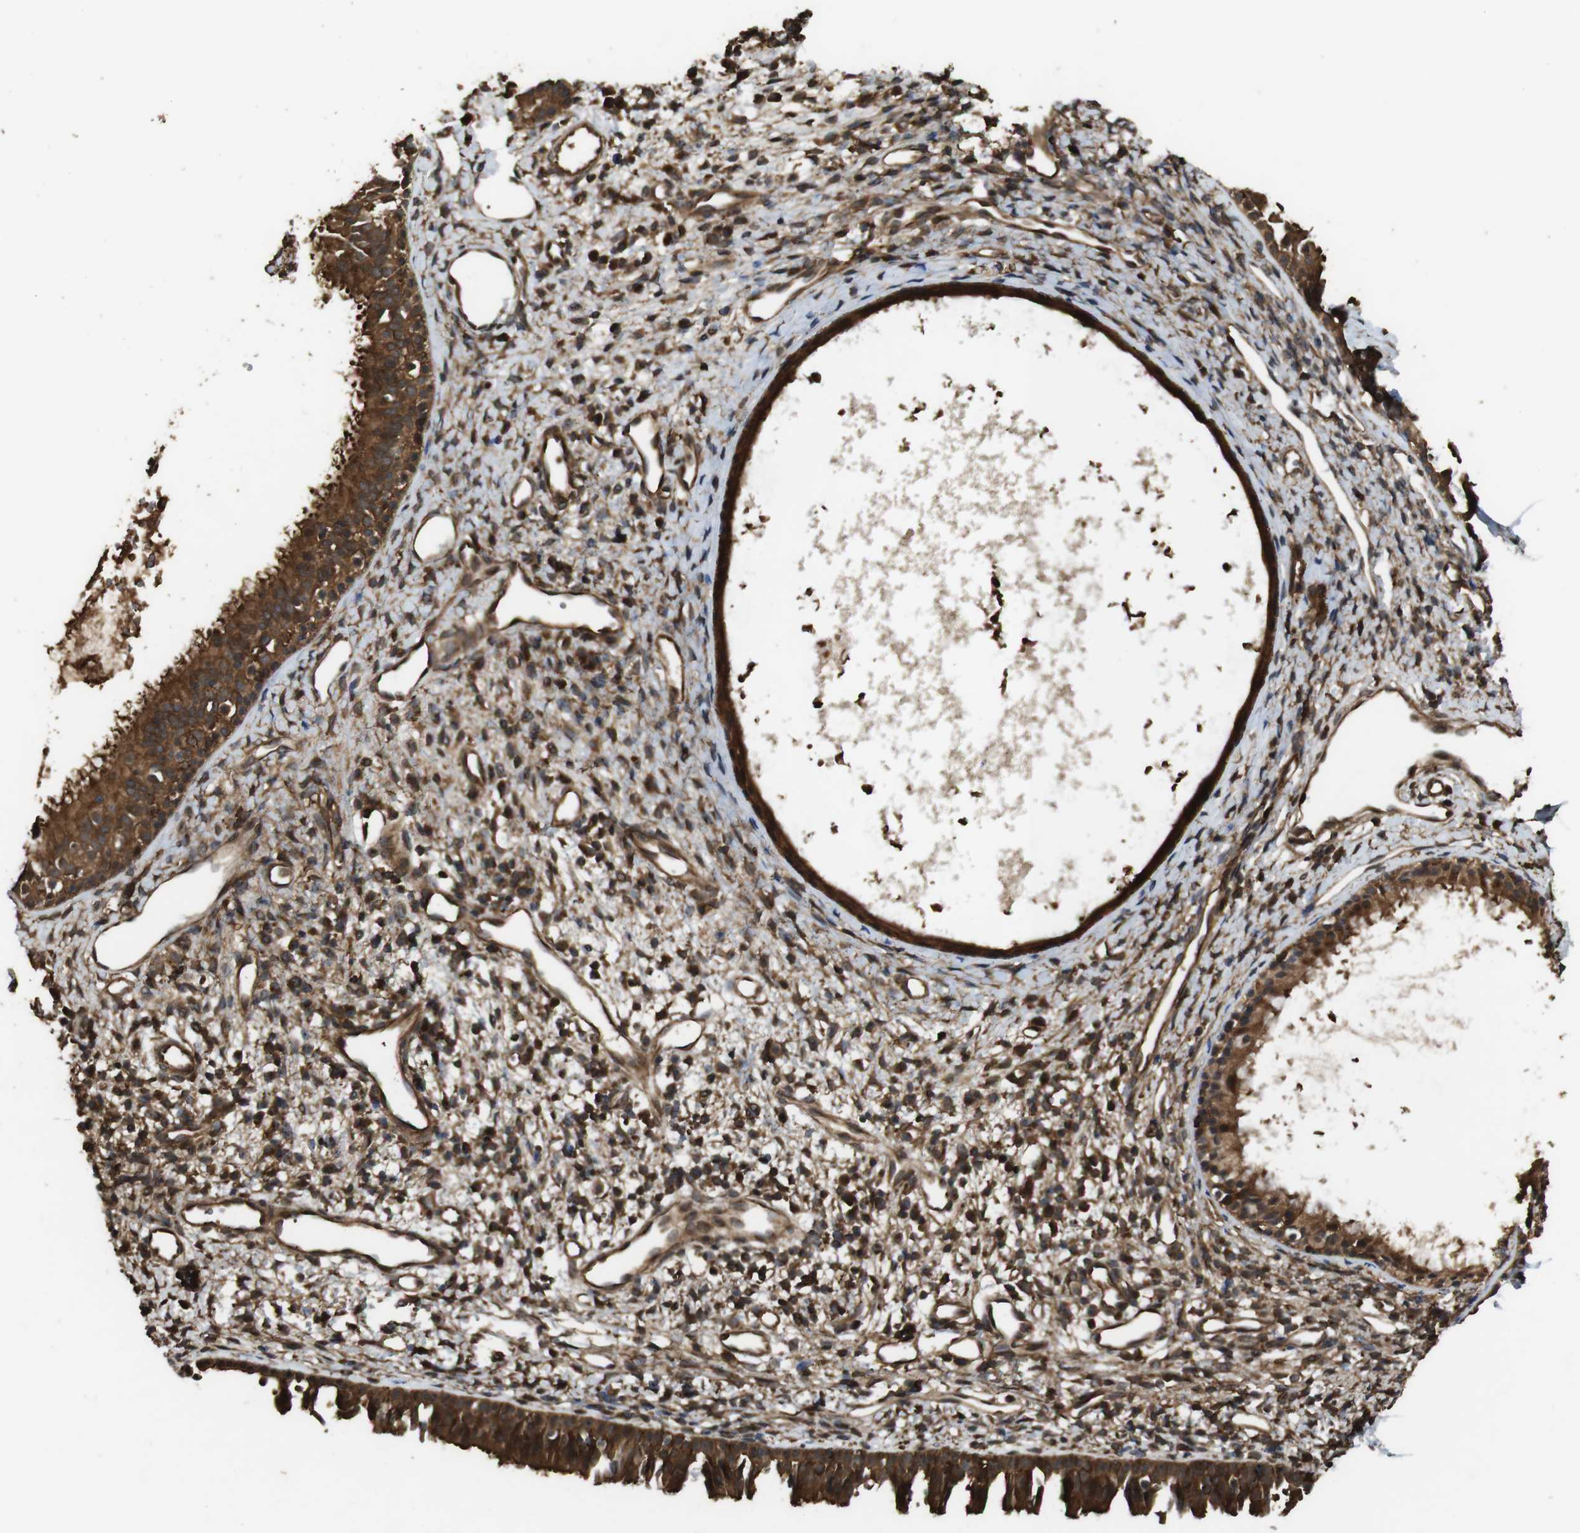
{"staining": {"intensity": "strong", "quantity": ">75%", "location": "cytoplasmic/membranous"}, "tissue": "nasopharynx", "cell_type": "Respiratory epithelial cells", "image_type": "normal", "snomed": [{"axis": "morphology", "description": "Normal tissue, NOS"}, {"axis": "topography", "description": "Nasopharynx"}], "caption": "Protein staining of normal nasopharynx reveals strong cytoplasmic/membranous staining in approximately >75% of respiratory epithelial cells.", "gene": "BAG4", "patient": {"sex": "male", "age": 22}}